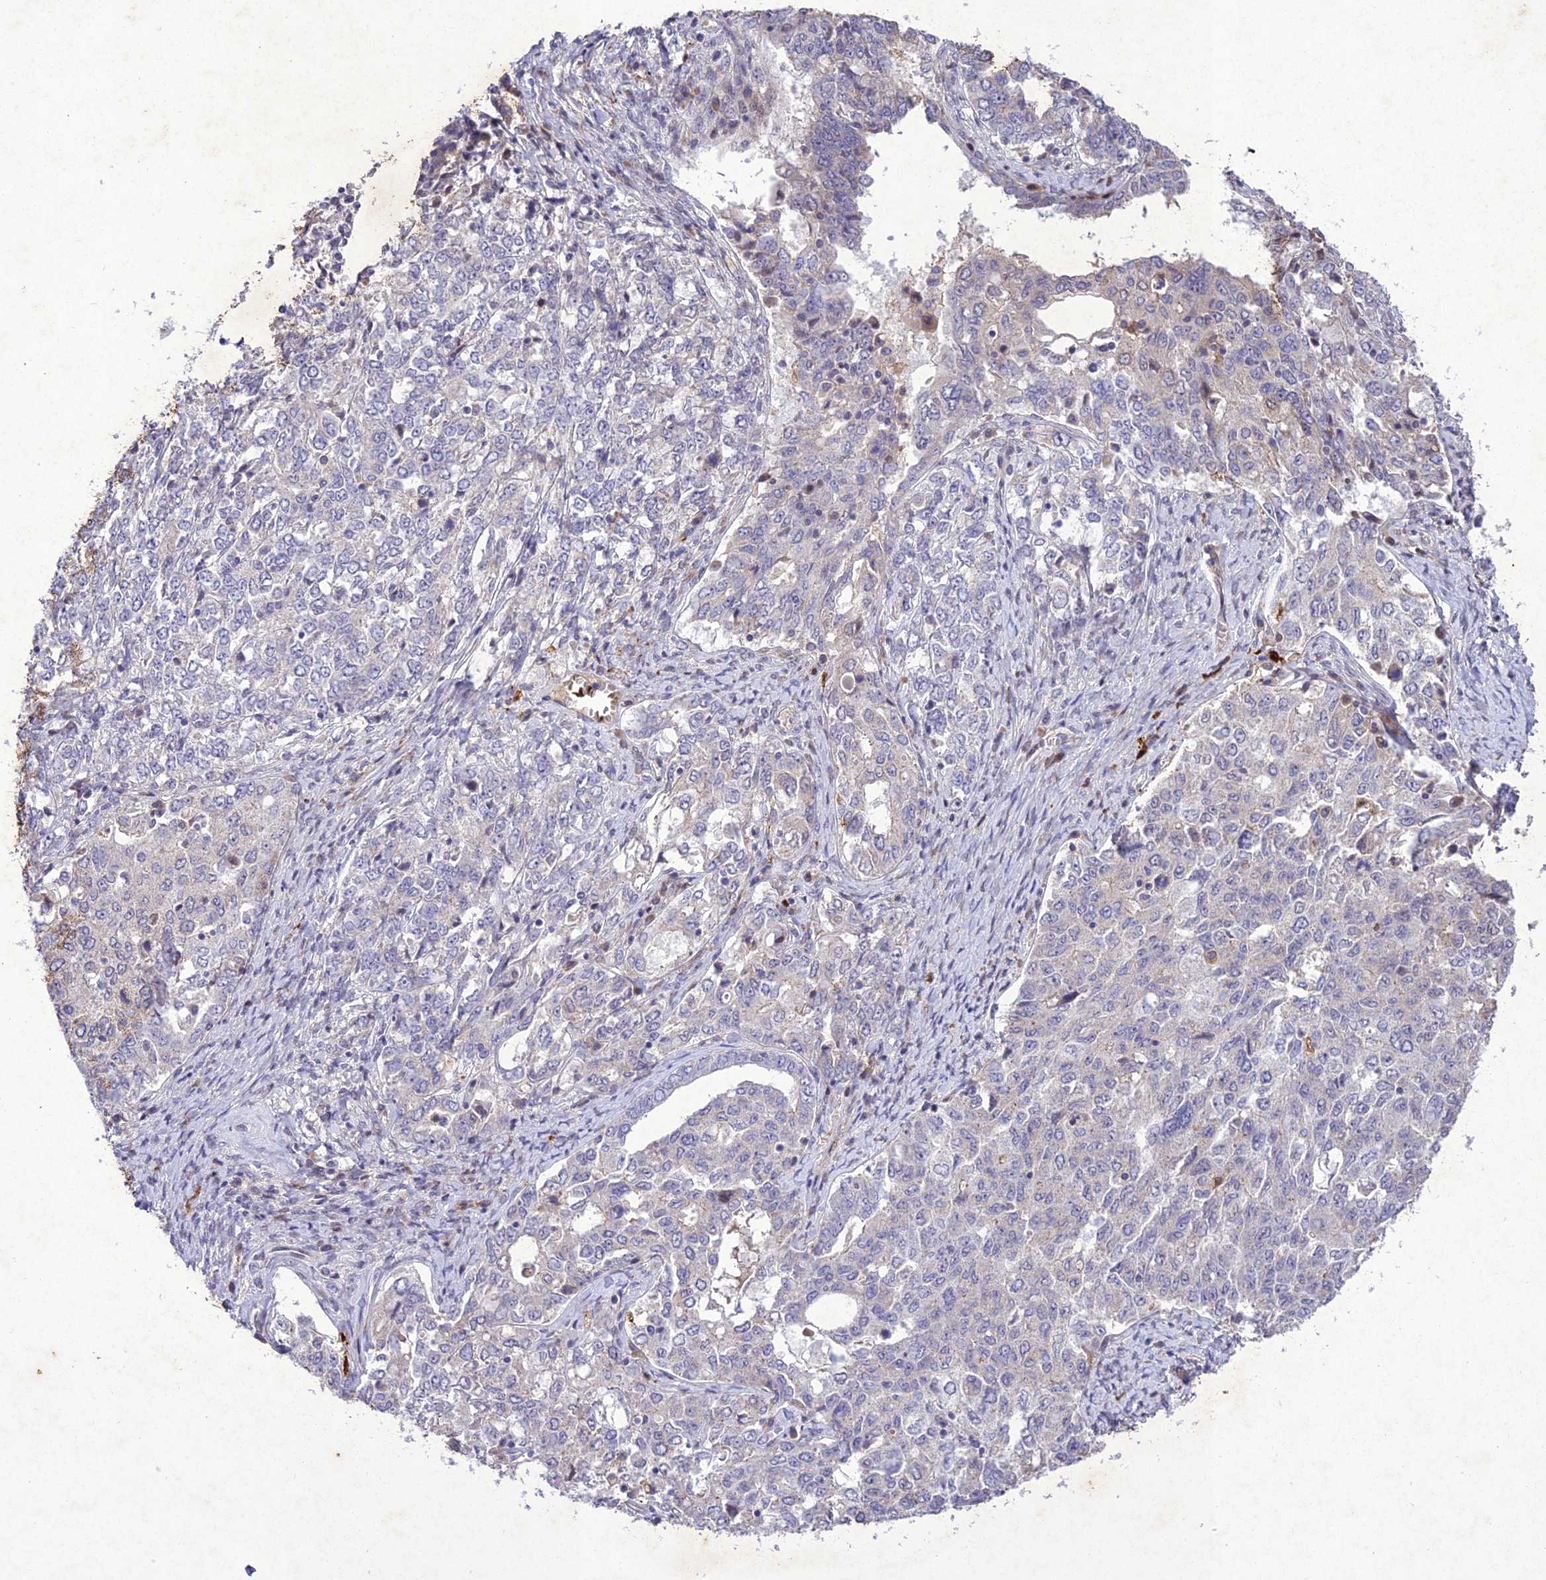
{"staining": {"intensity": "negative", "quantity": "none", "location": "none"}, "tissue": "ovarian cancer", "cell_type": "Tumor cells", "image_type": "cancer", "snomed": [{"axis": "morphology", "description": "Carcinoma, endometroid"}, {"axis": "topography", "description": "Ovary"}], "caption": "Immunohistochemistry of endometroid carcinoma (ovarian) shows no positivity in tumor cells.", "gene": "ANKRD52", "patient": {"sex": "female", "age": 62}}